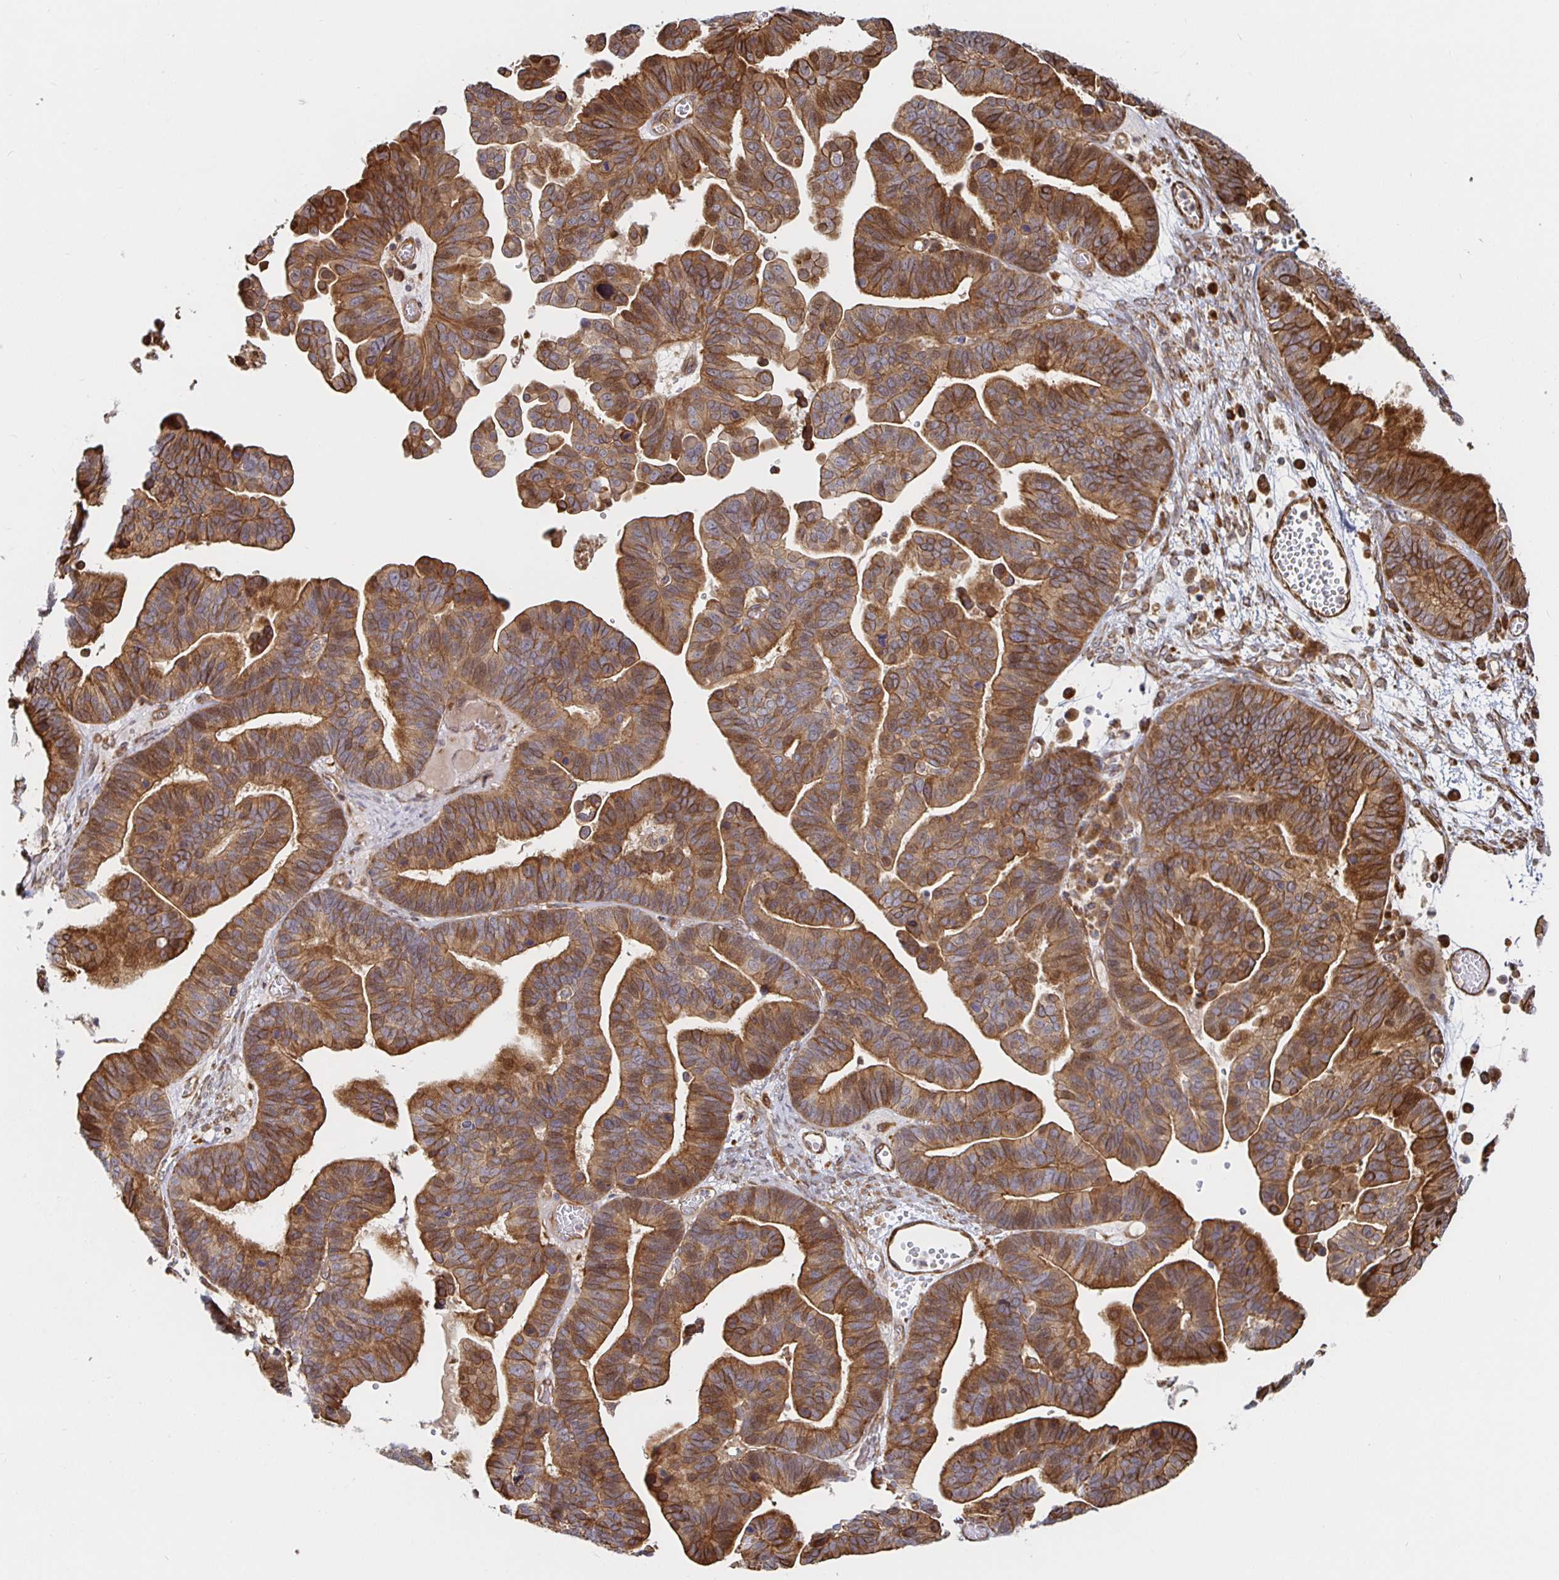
{"staining": {"intensity": "moderate", "quantity": ">75%", "location": "cytoplasmic/membranous"}, "tissue": "ovarian cancer", "cell_type": "Tumor cells", "image_type": "cancer", "snomed": [{"axis": "morphology", "description": "Cystadenocarcinoma, serous, NOS"}, {"axis": "topography", "description": "Ovary"}], "caption": "Protein expression analysis of ovarian cancer (serous cystadenocarcinoma) demonstrates moderate cytoplasmic/membranous staining in about >75% of tumor cells. (IHC, brightfield microscopy, high magnification).", "gene": "STRAP", "patient": {"sex": "female", "age": 56}}